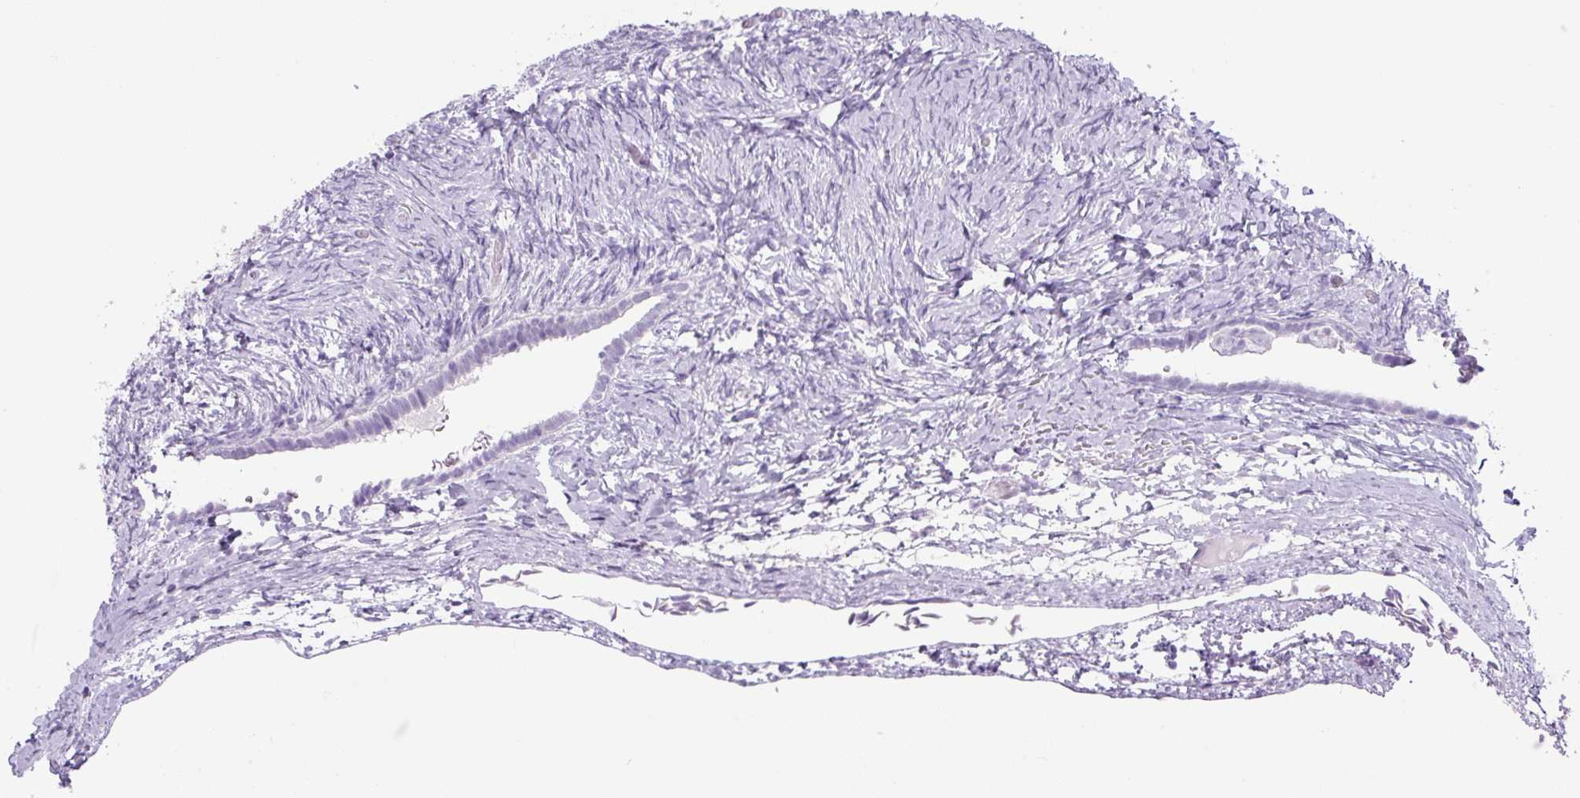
{"staining": {"intensity": "negative", "quantity": "none", "location": "none"}, "tissue": "ovary", "cell_type": "Follicle cells", "image_type": "normal", "snomed": [{"axis": "morphology", "description": "Normal tissue, NOS"}, {"axis": "topography", "description": "Ovary"}], "caption": "Immunohistochemistry (IHC) micrograph of normal ovary: ovary stained with DAB (3,3'-diaminobenzidine) reveals no significant protein staining in follicle cells.", "gene": "CHGA", "patient": {"sex": "female", "age": 39}}